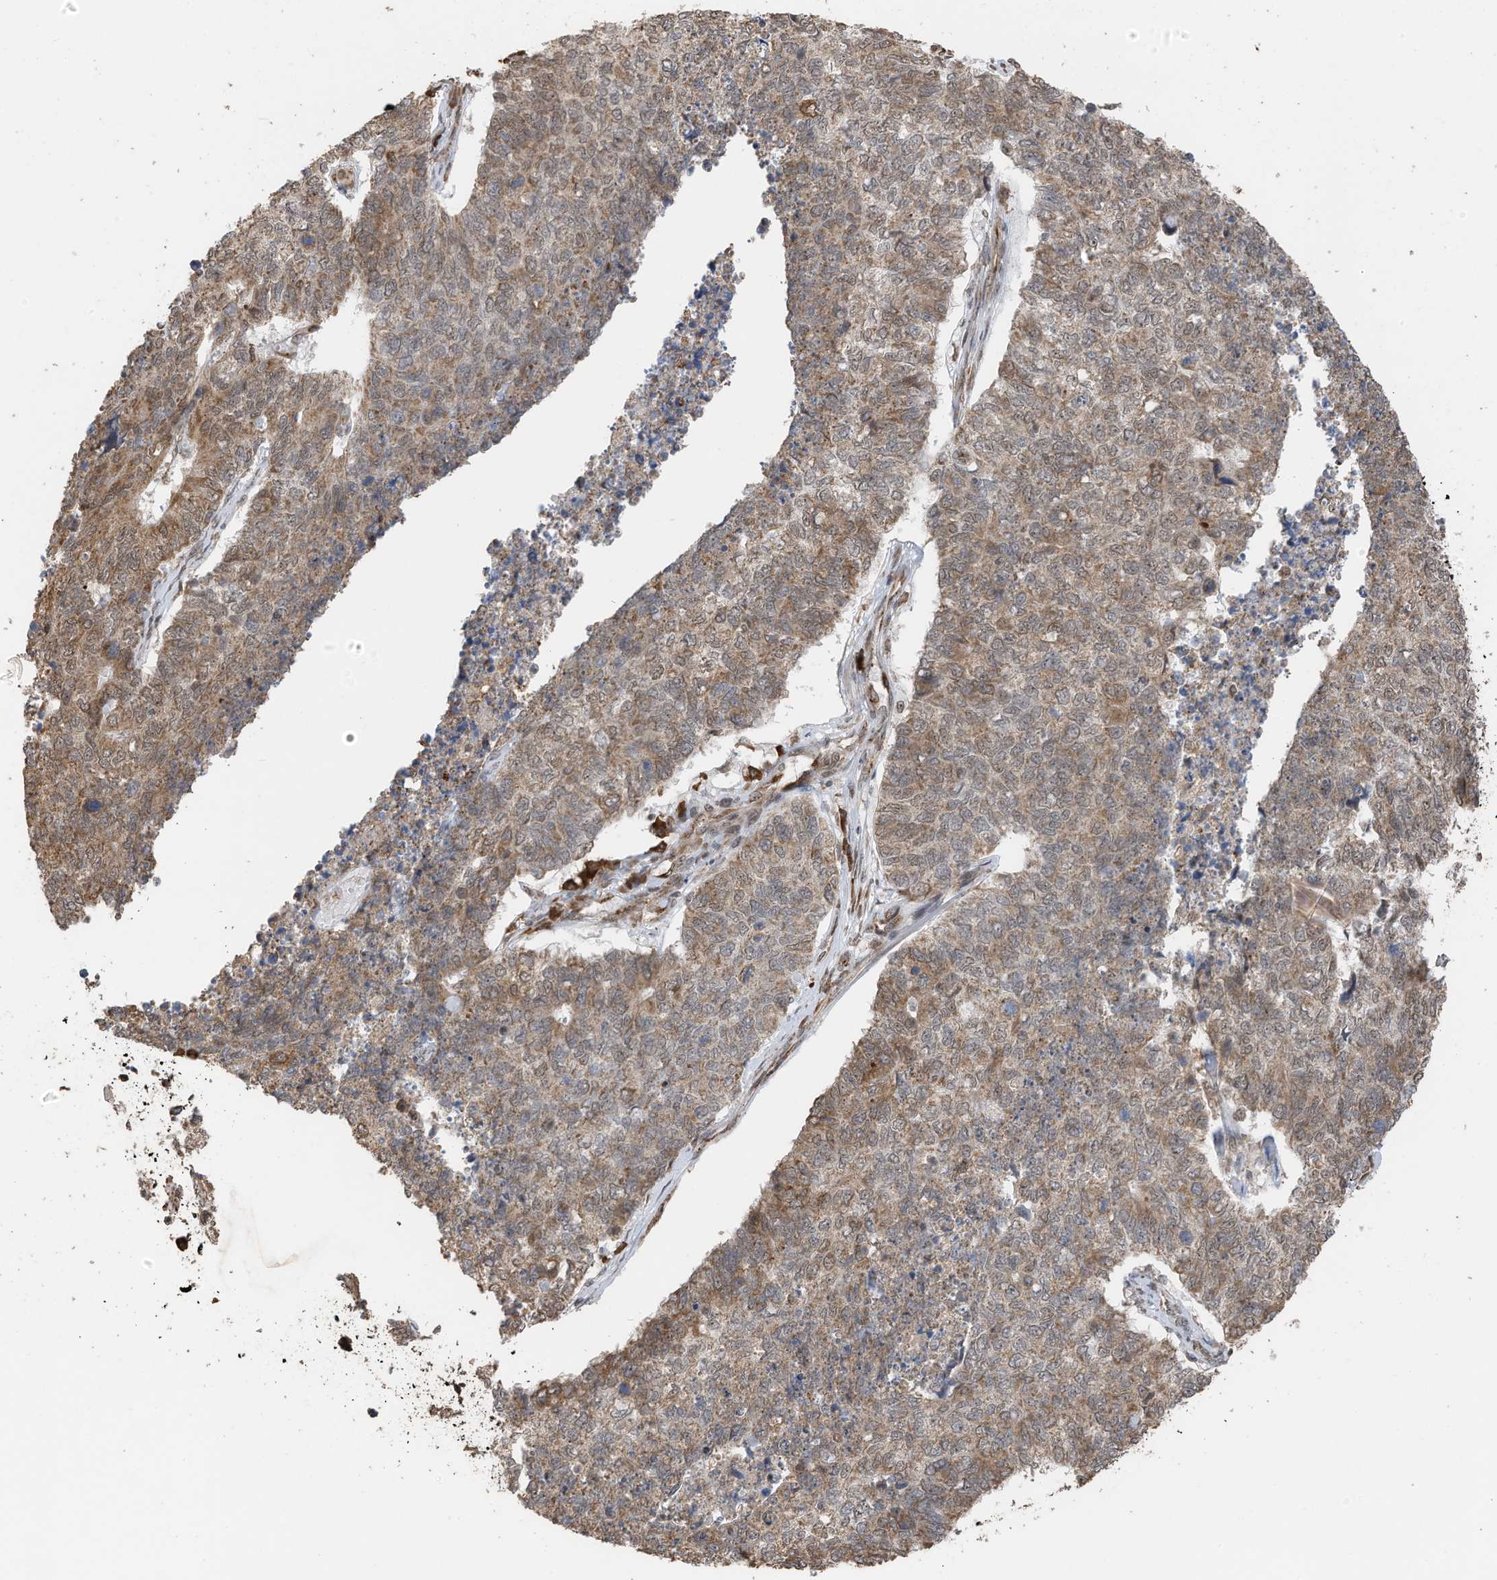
{"staining": {"intensity": "moderate", "quantity": ">75%", "location": "cytoplasmic/membranous,nuclear"}, "tissue": "cervical cancer", "cell_type": "Tumor cells", "image_type": "cancer", "snomed": [{"axis": "morphology", "description": "Squamous cell carcinoma, NOS"}, {"axis": "topography", "description": "Cervix"}], "caption": "Protein staining demonstrates moderate cytoplasmic/membranous and nuclear staining in about >75% of tumor cells in cervical cancer (squamous cell carcinoma). (DAB (3,3'-diaminobenzidine) = brown stain, brightfield microscopy at high magnification).", "gene": "ERLEC1", "patient": {"sex": "female", "age": 63}}